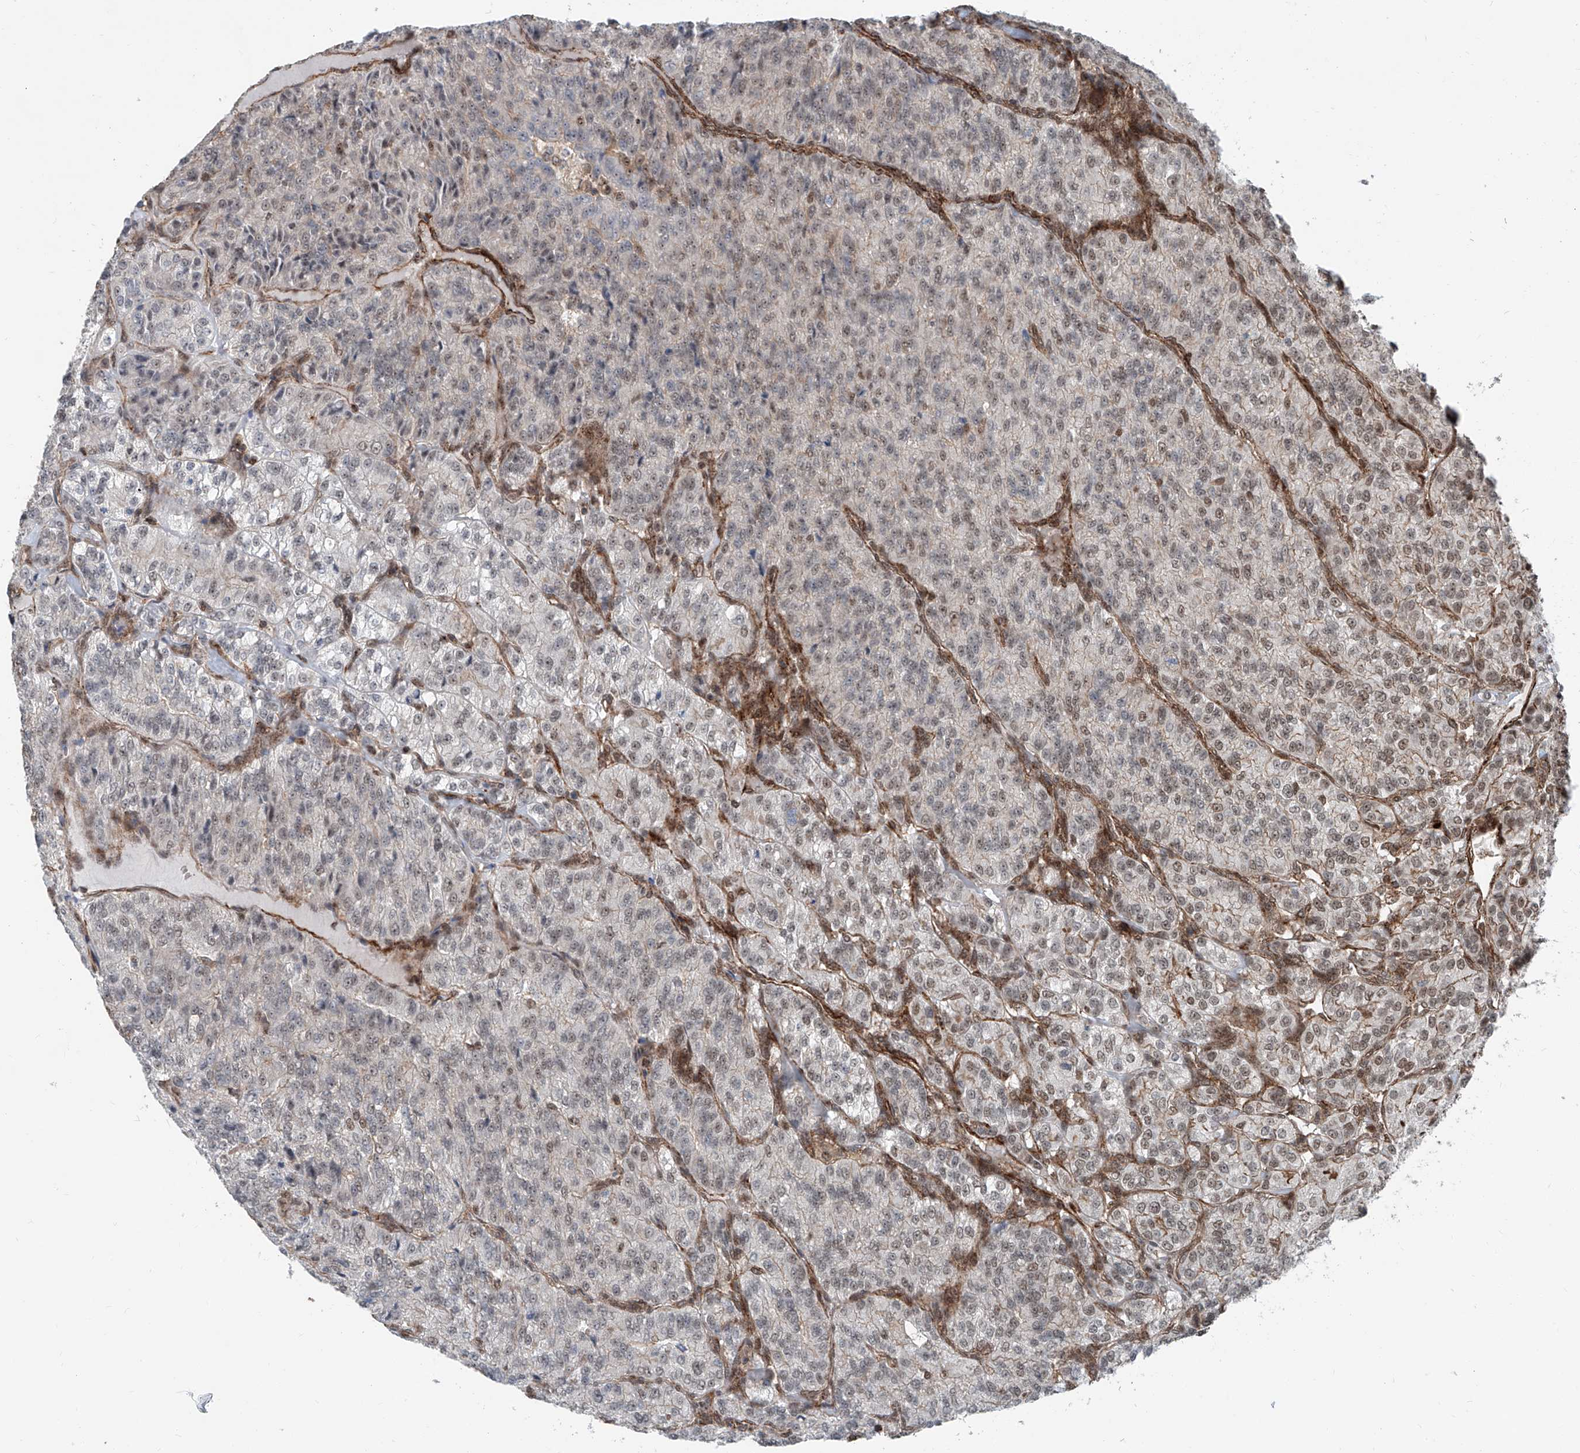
{"staining": {"intensity": "negative", "quantity": "none", "location": "none"}, "tissue": "renal cancer", "cell_type": "Tumor cells", "image_type": "cancer", "snomed": [{"axis": "morphology", "description": "Adenocarcinoma, NOS"}, {"axis": "topography", "description": "Kidney"}], "caption": "Protein analysis of renal cancer reveals no significant staining in tumor cells.", "gene": "SDE2", "patient": {"sex": "female", "age": 63}}